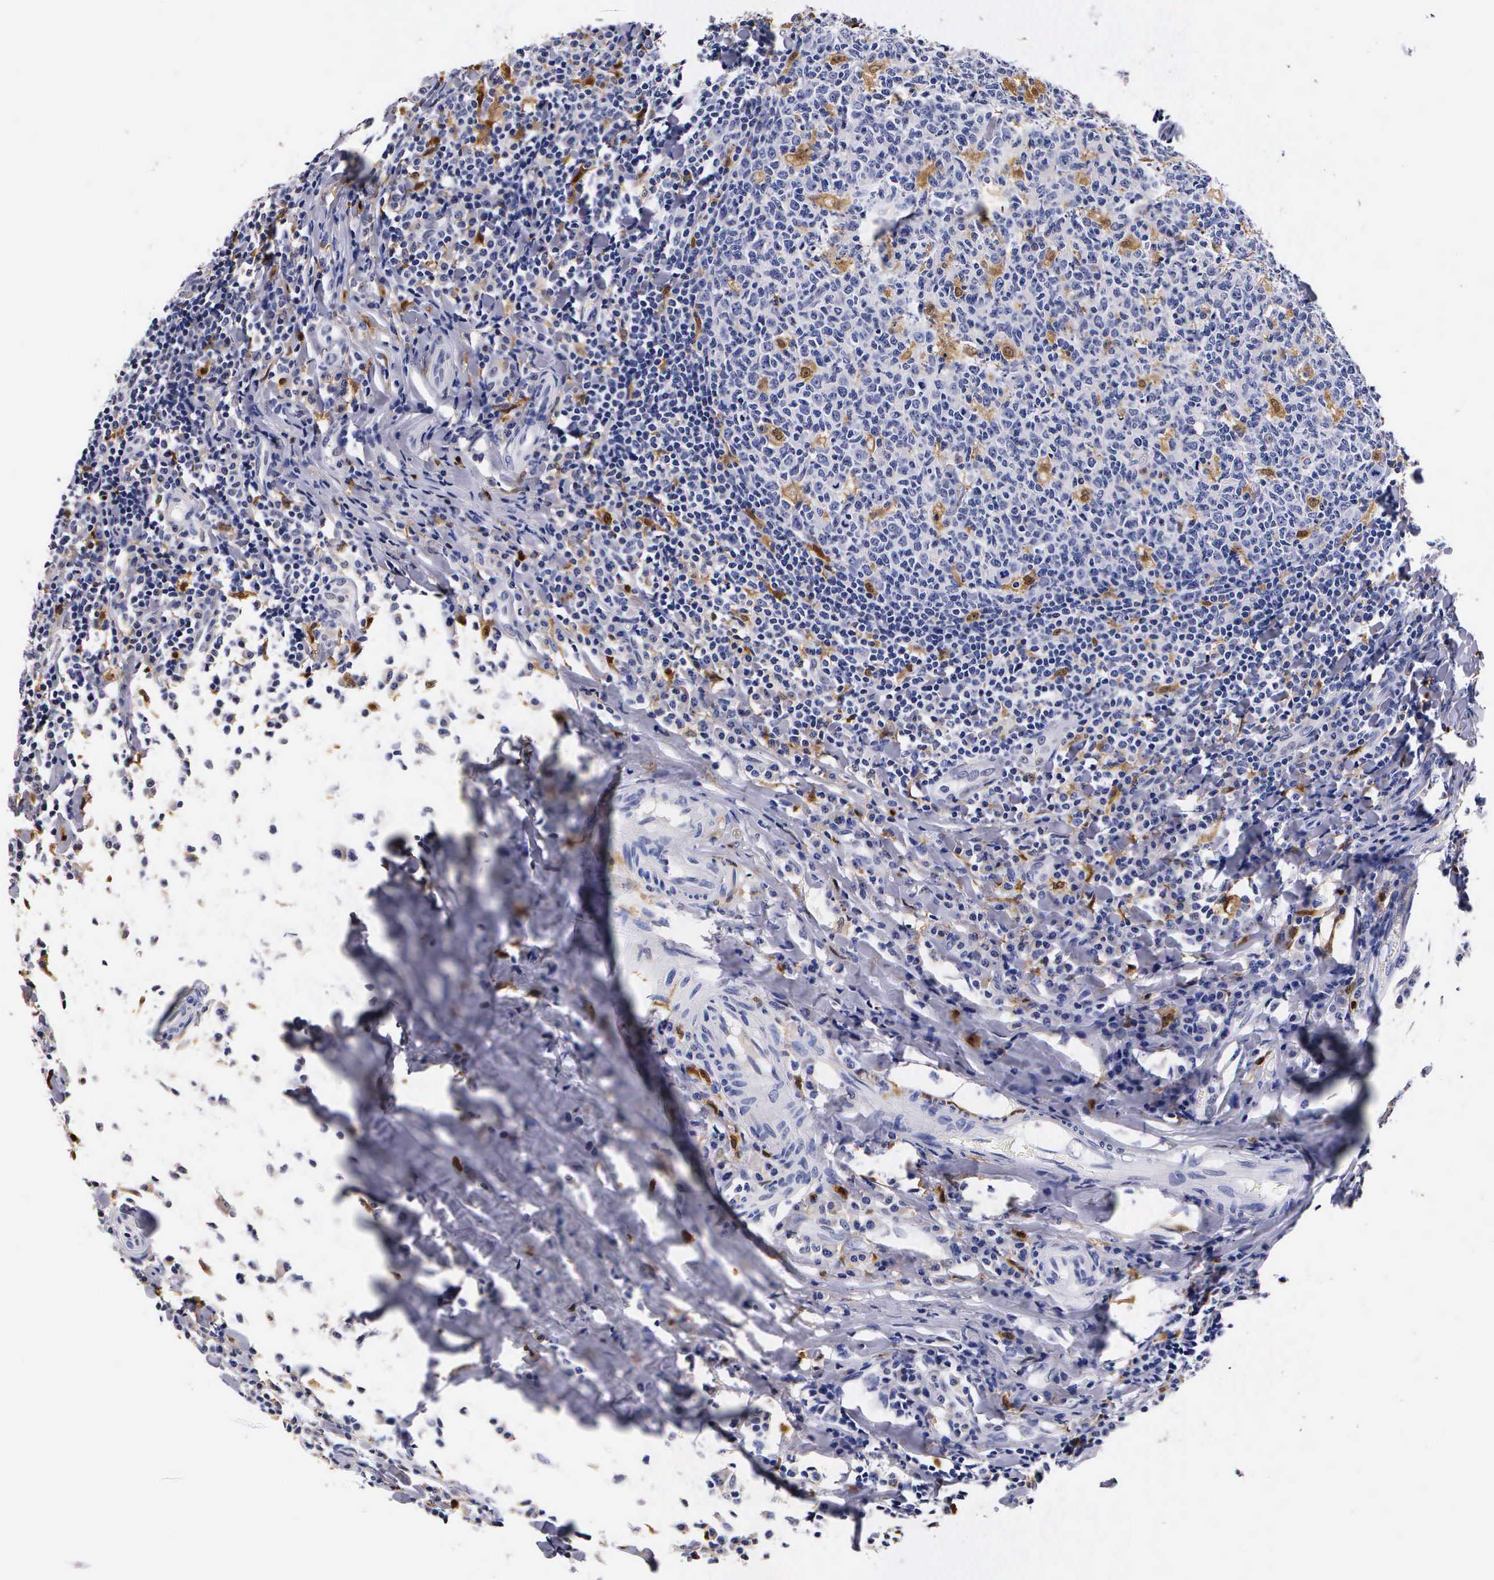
{"staining": {"intensity": "moderate", "quantity": "<25%", "location": "cytoplasmic/membranous,nuclear"}, "tissue": "tonsil", "cell_type": "Germinal center cells", "image_type": "normal", "snomed": [{"axis": "morphology", "description": "Normal tissue, NOS"}, {"axis": "topography", "description": "Tonsil"}], "caption": "Immunohistochemistry (DAB (3,3'-diaminobenzidine)) staining of unremarkable human tonsil demonstrates moderate cytoplasmic/membranous,nuclear protein staining in approximately <25% of germinal center cells.", "gene": "RENBP", "patient": {"sex": "male", "age": 6}}